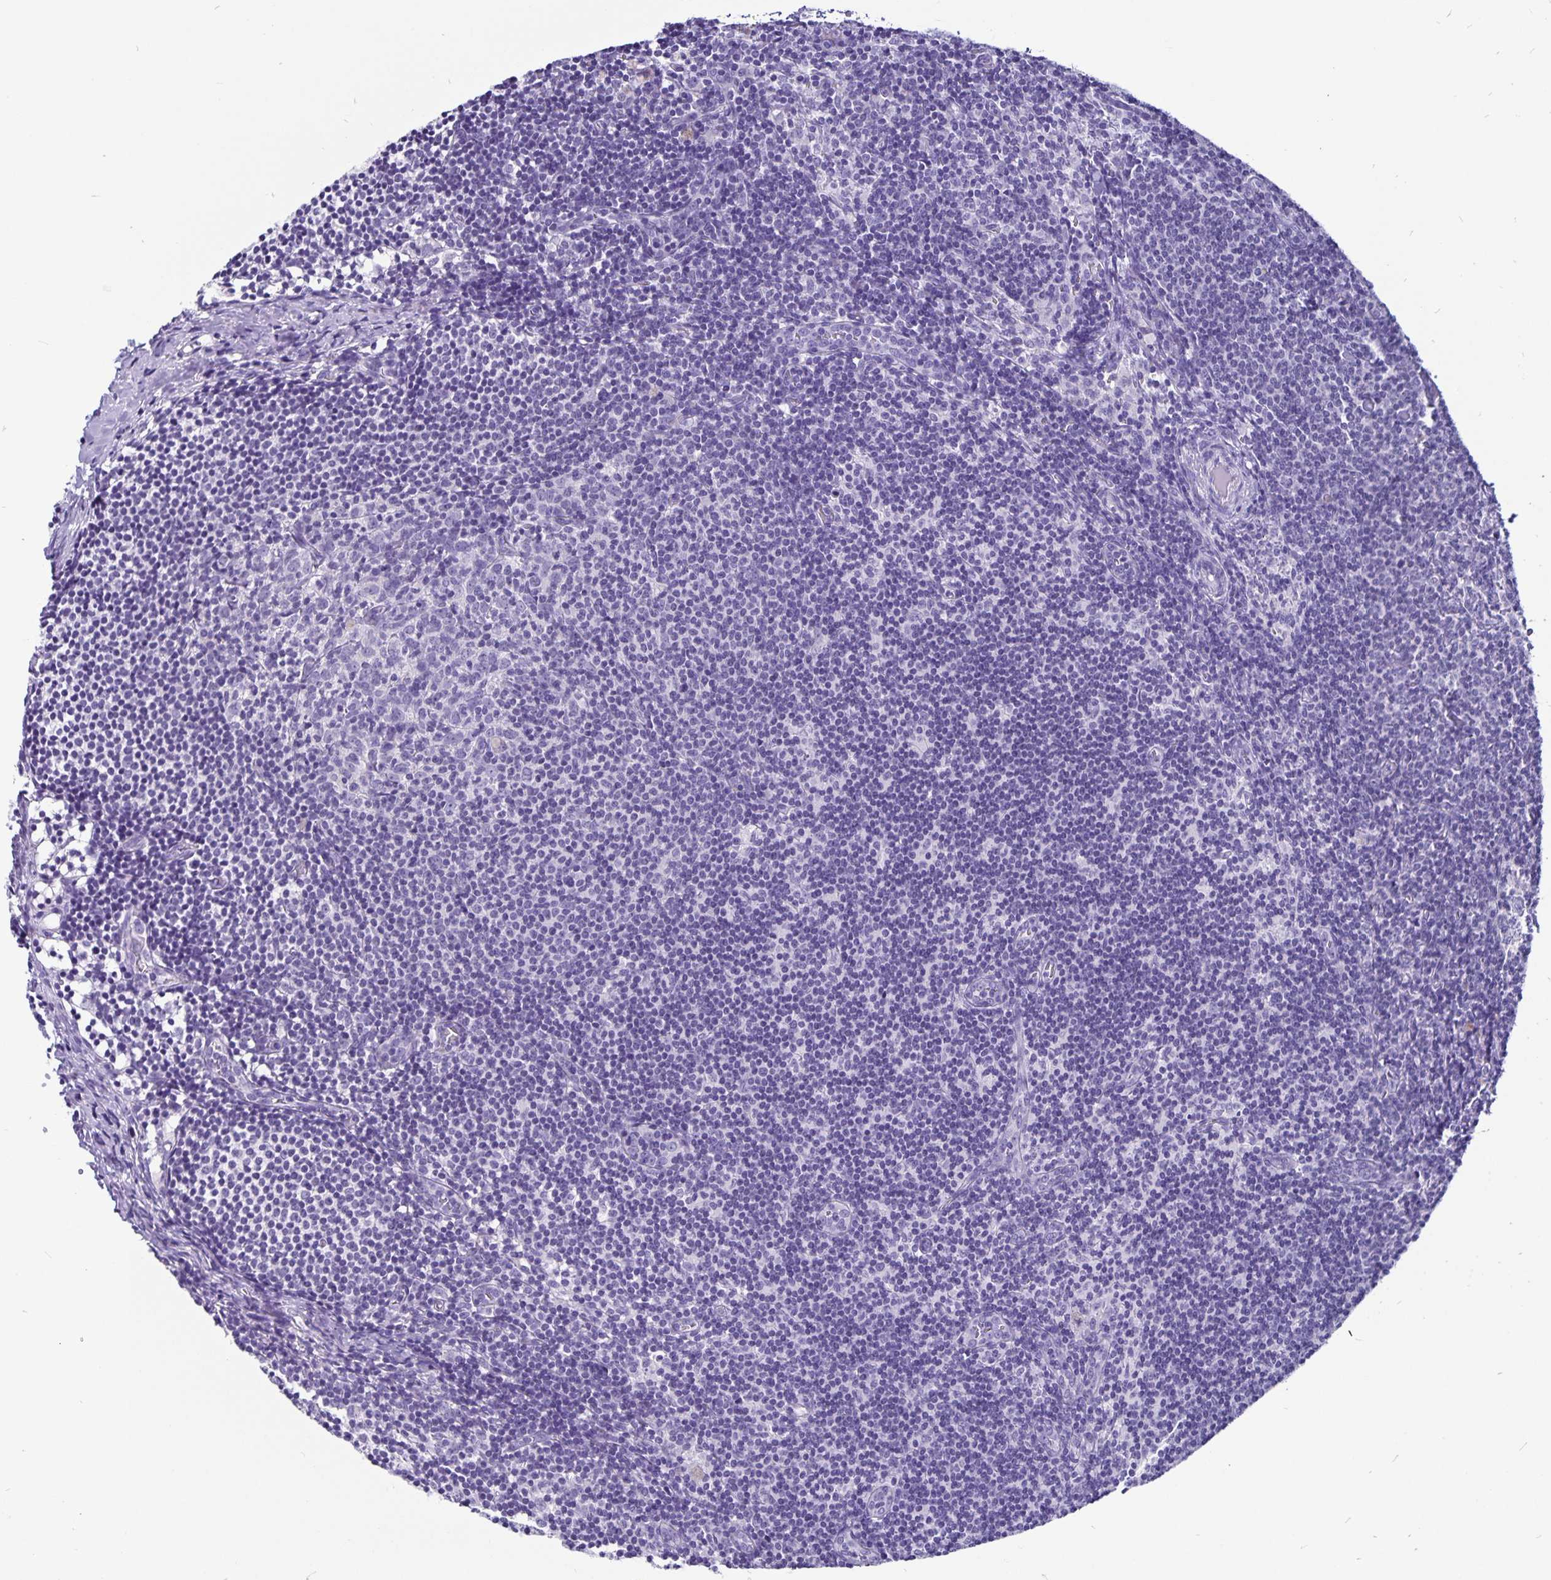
{"staining": {"intensity": "negative", "quantity": "none", "location": "none"}, "tissue": "lymph node", "cell_type": "Germinal center cells", "image_type": "normal", "snomed": [{"axis": "morphology", "description": "Normal tissue, NOS"}, {"axis": "topography", "description": "Lymph node"}], "caption": "Immunohistochemistry micrograph of benign human lymph node stained for a protein (brown), which reveals no positivity in germinal center cells.", "gene": "ODF3B", "patient": {"sex": "female", "age": 41}}